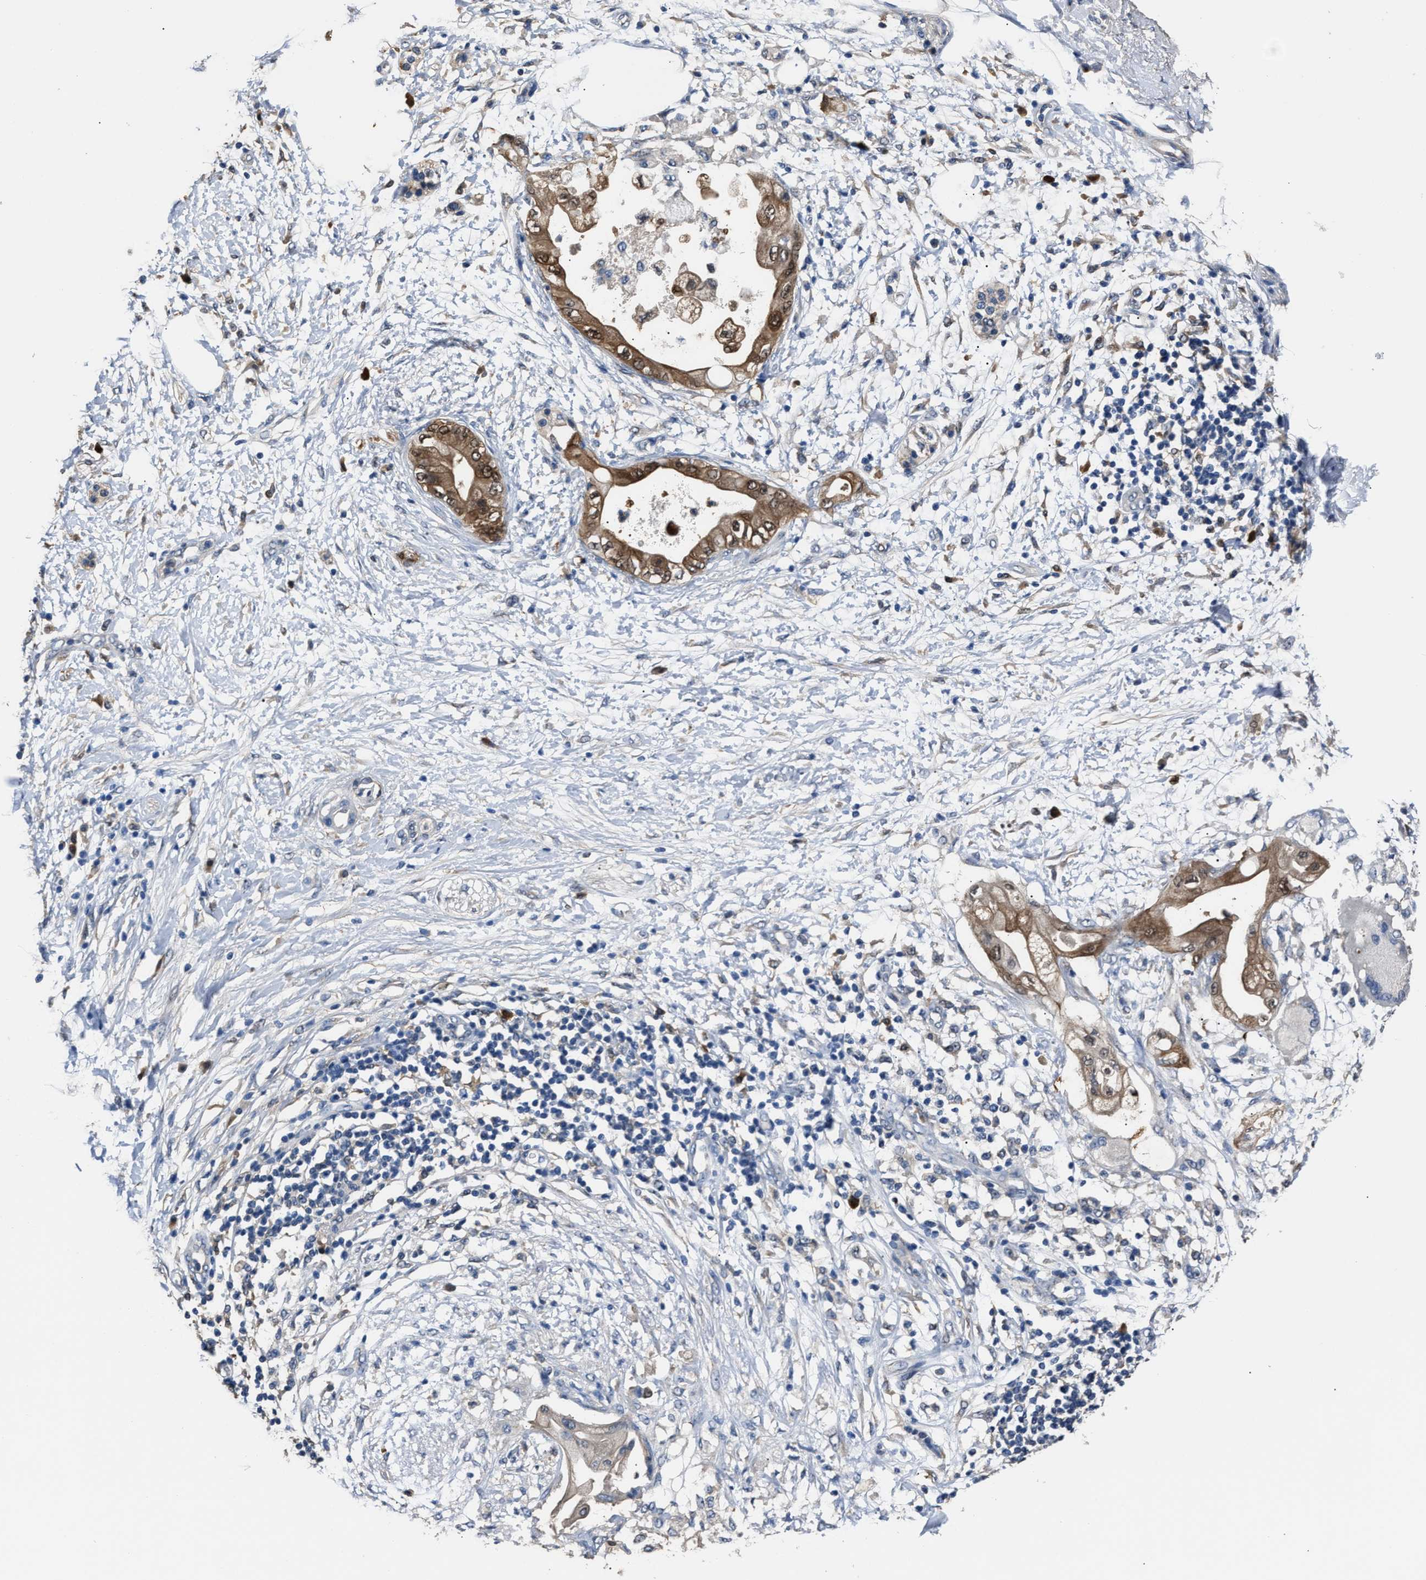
{"staining": {"intensity": "negative", "quantity": "none", "location": "none"}, "tissue": "adipose tissue", "cell_type": "Adipocytes", "image_type": "normal", "snomed": [{"axis": "morphology", "description": "Normal tissue, NOS"}, {"axis": "morphology", "description": "Adenocarcinoma, NOS"}, {"axis": "topography", "description": "Duodenum"}, {"axis": "topography", "description": "Peripheral nerve tissue"}], "caption": "Immunohistochemistry of unremarkable human adipose tissue demonstrates no positivity in adipocytes. (Brightfield microscopy of DAB (3,3'-diaminobenzidine) immunohistochemistry at high magnification).", "gene": "GSTP1", "patient": {"sex": "female", "age": 60}}